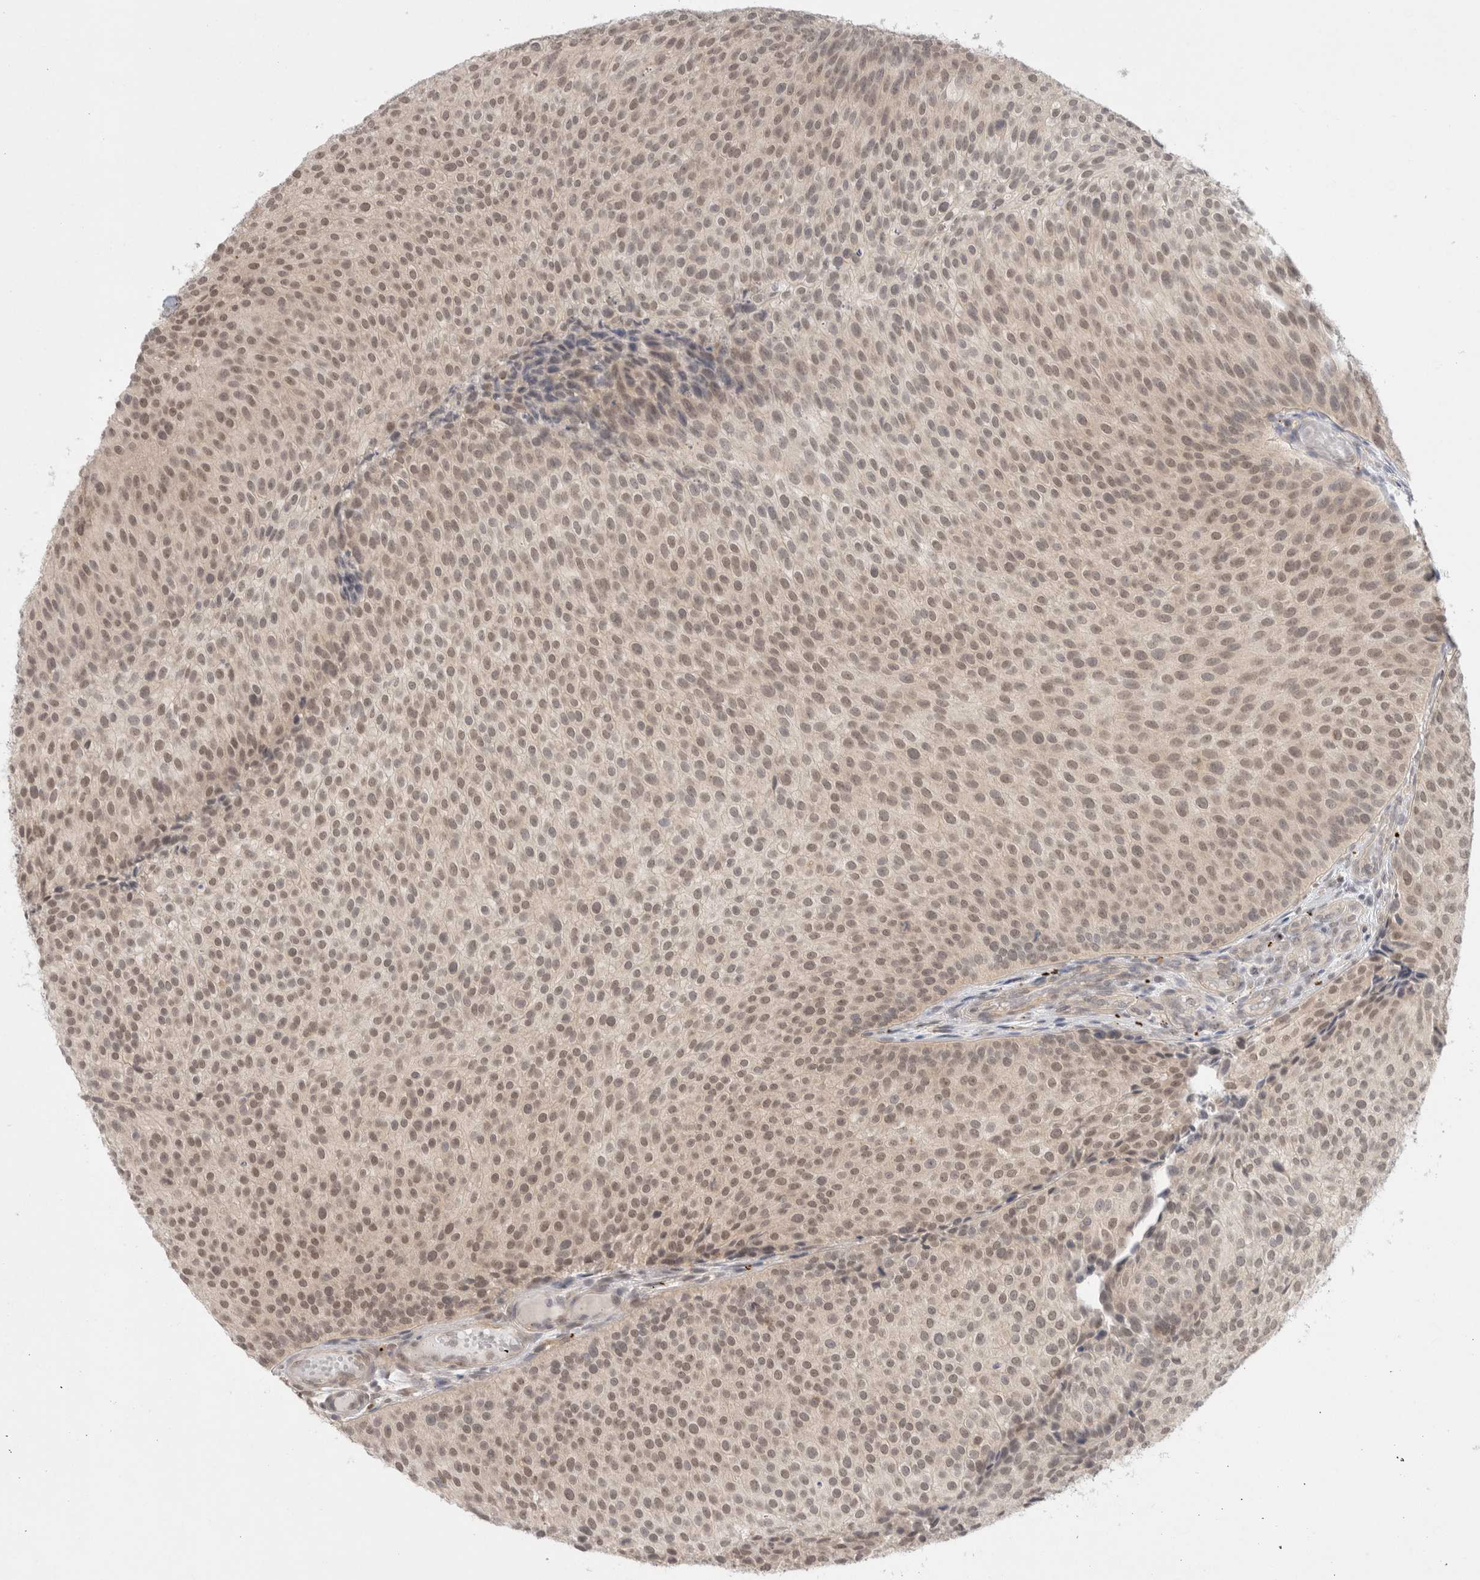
{"staining": {"intensity": "moderate", "quantity": "25%-75%", "location": "nuclear"}, "tissue": "urothelial cancer", "cell_type": "Tumor cells", "image_type": "cancer", "snomed": [{"axis": "morphology", "description": "Urothelial carcinoma, Low grade"}, {"axis": "topography", "description": "Urinary bladder"}], "caption": "Tumor cells exhibit medium levels of moderate nuclear staining in about 25%-75% of cells in urothelial carcinoma (low-grade).", "gene": "FBXO42", "patient": {"sex": "male", "age": 86}}